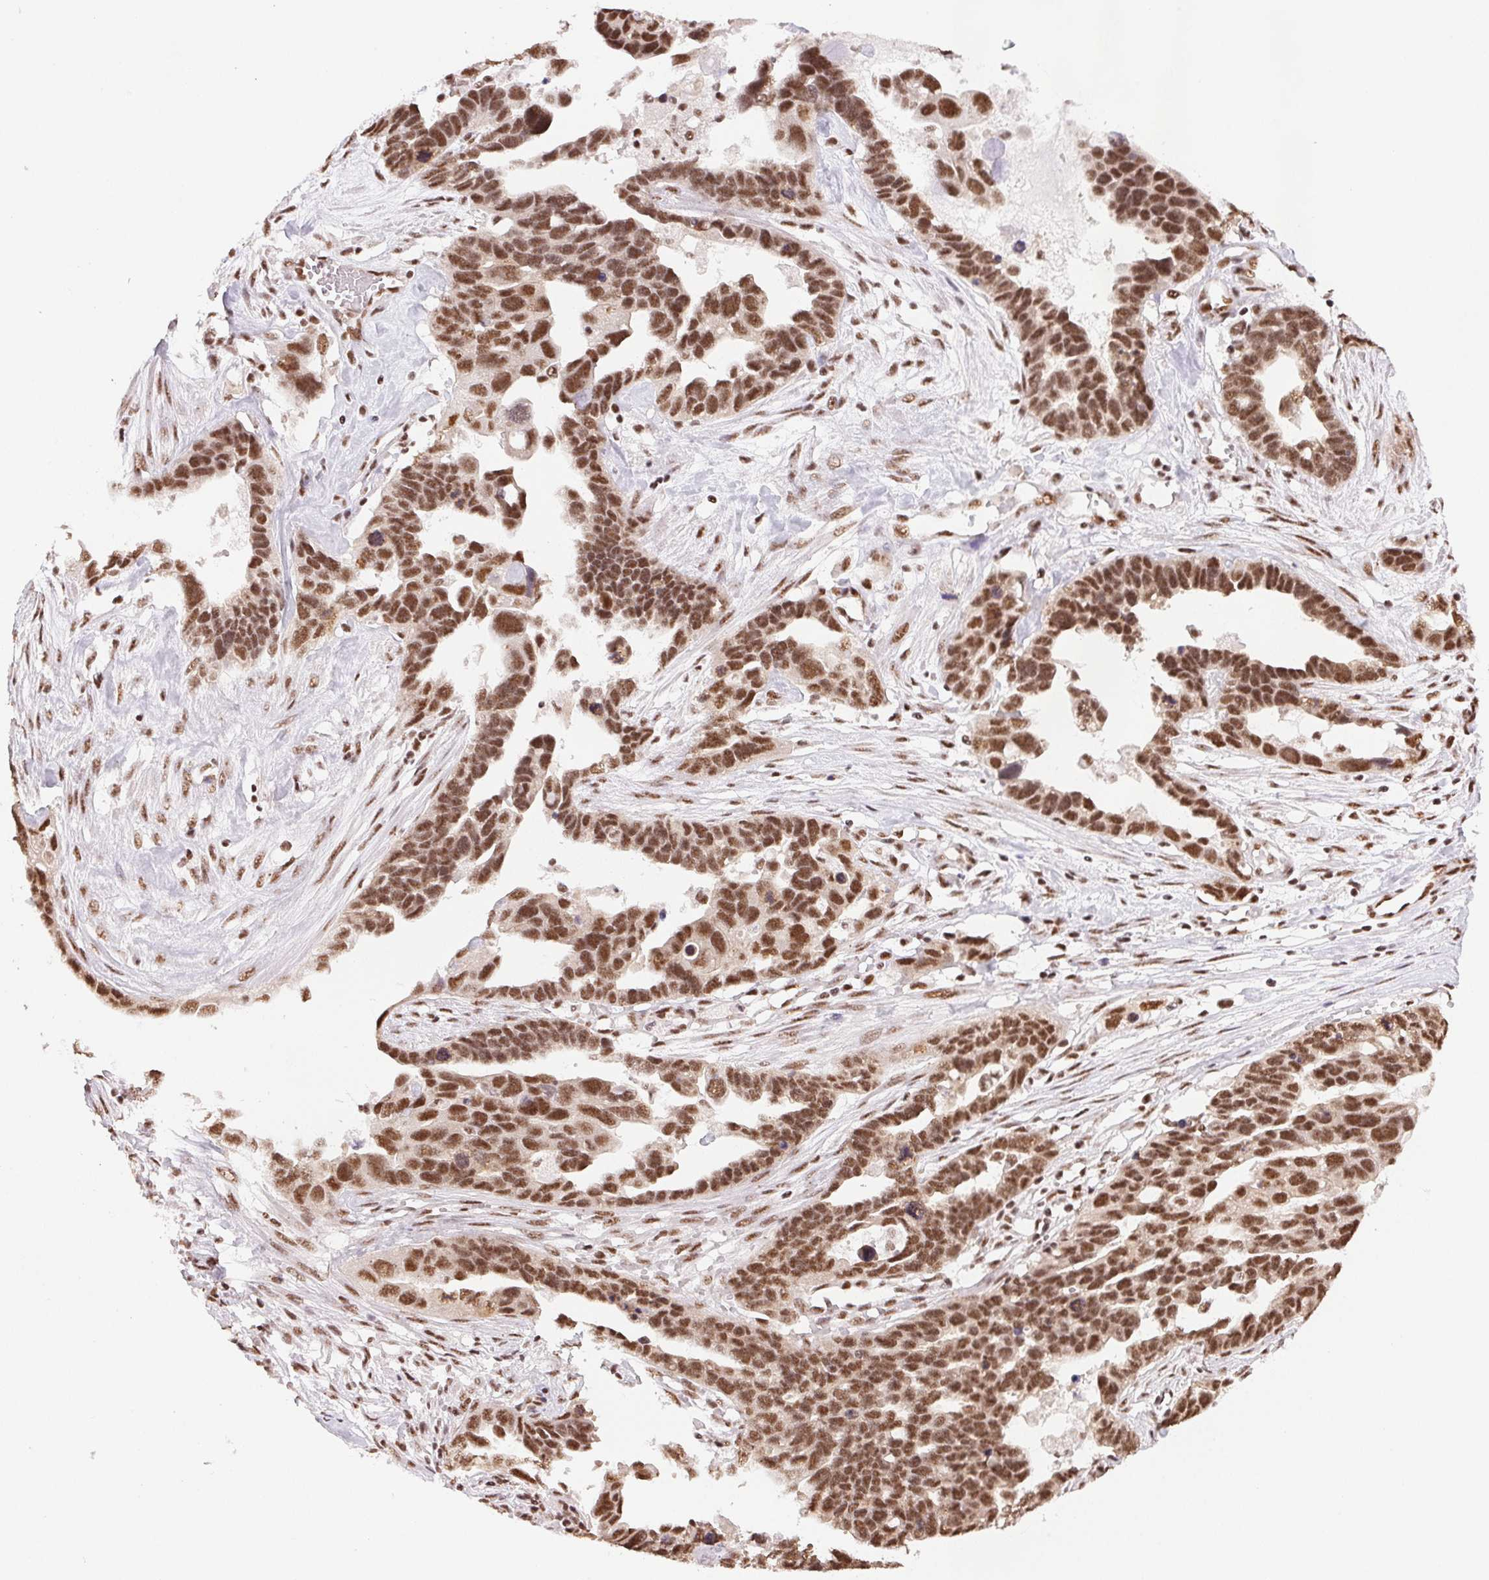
{"staining": {"intensity": "strong", "quantity": ">75%", "location": "nuclear"}, "tissue": "ovarian cancer", "cell_type": "Tumor cells", "image_type": "cancer", "snomed": [{"axis": "morphology", "description": "Cystadenocarcinoma, serous, NOS"}, {"axis": "topography", "description": "Ovary"}], "caption": "DAB (3,3'-diaminobenzidine) immunohistochemical staining of human serous cystadenocarcinoma (ovarian) reveals strong nuclear protein positivity in approximately >75% of tumor cells.", "gene": "IK", "patient": {"sex": "female", "age": 54}}